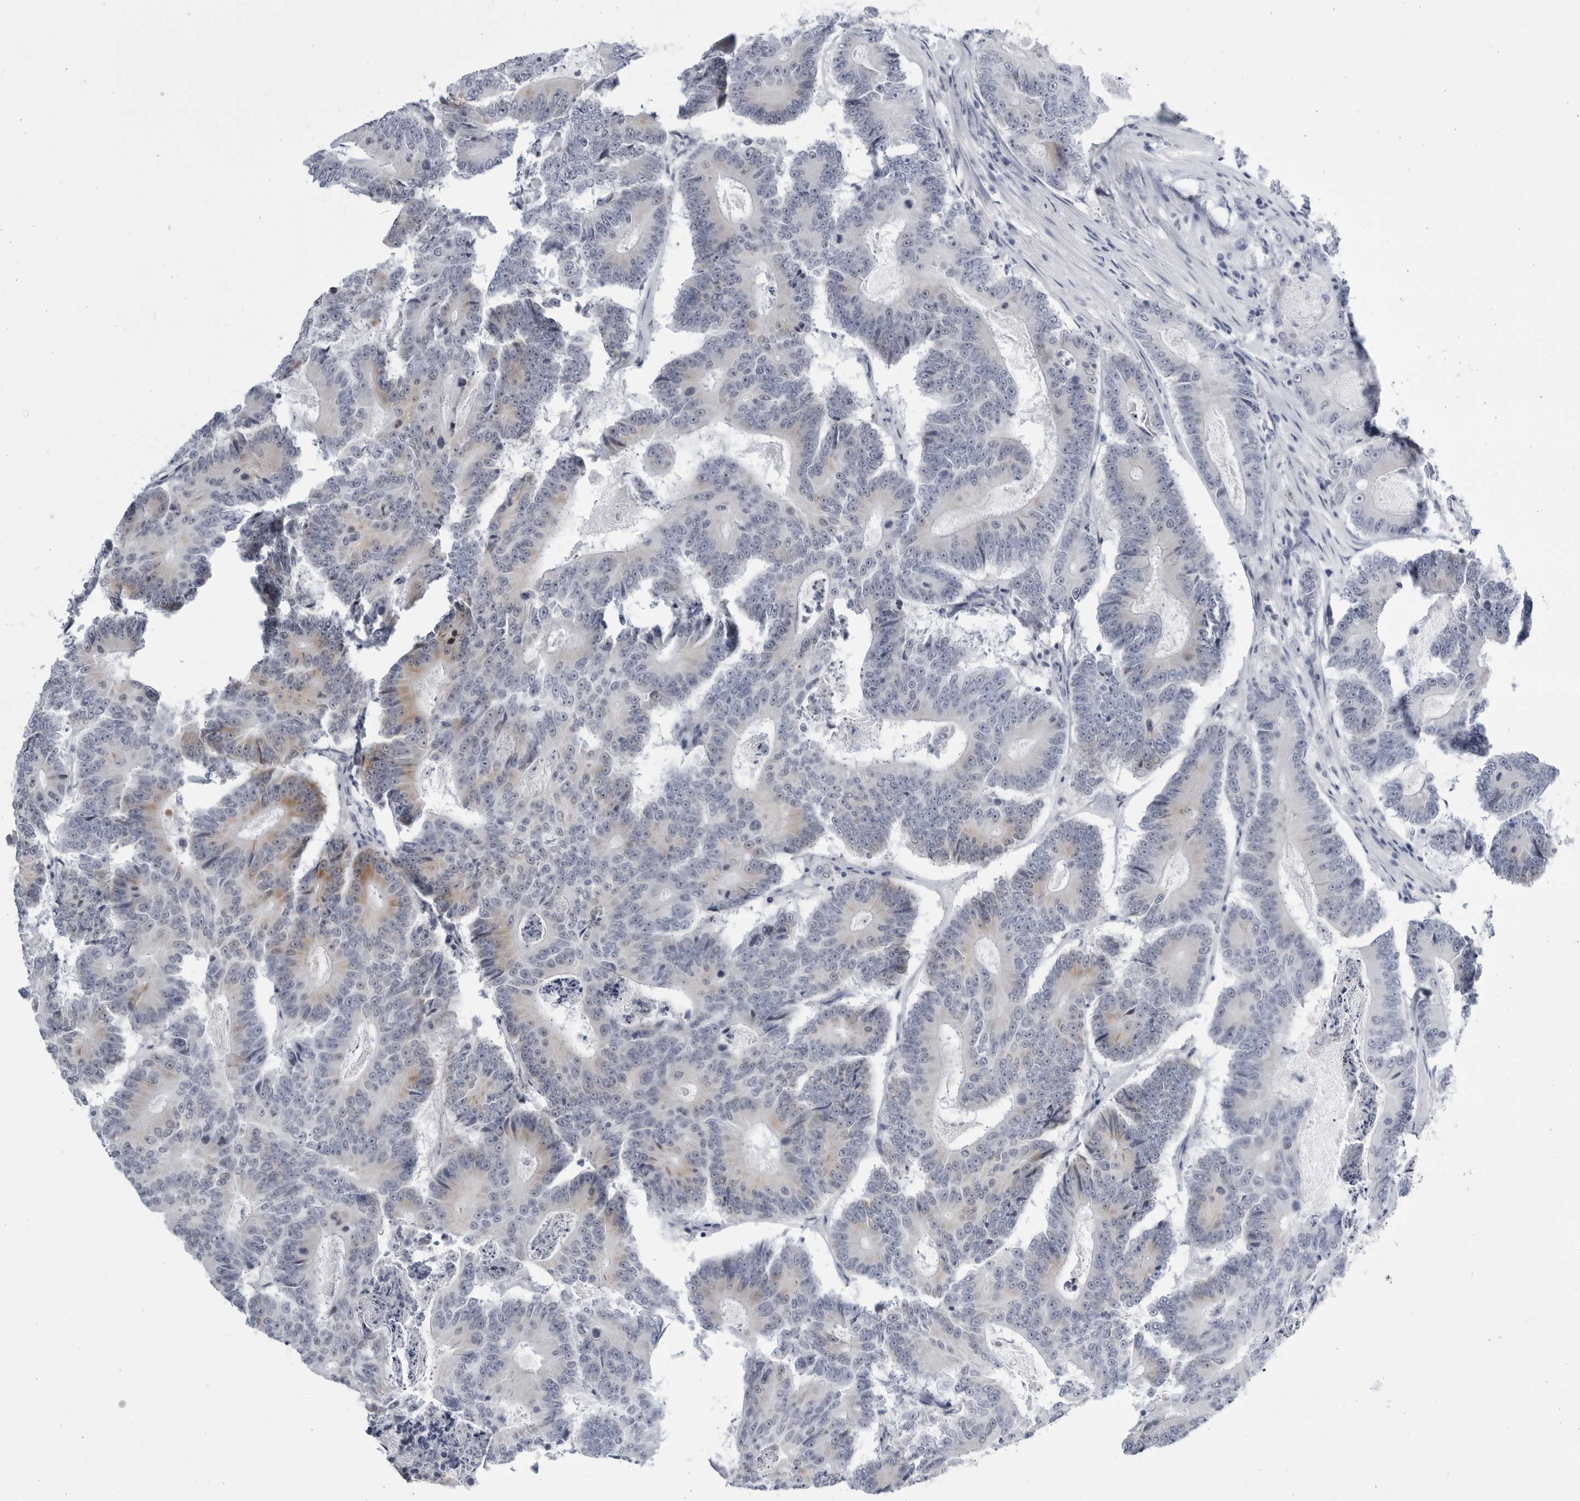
{"staining": {"intensity": "moderate", "quantity": "<25%", "location": "cytoplasmic/membranous"}, "tissue": "colorectal cancer", "cell_type": "Tumor cells", "image_type": "cancer", "snomed": [{"axis": "morphology", "description": "Adenocarcinoma, NOS"}, {"axis": "topography", "description": "Colon"}], "caption": "Colorectal cancer (adenocarcinoma) stained with IHC displays moderate cytoplasmic/membranous staining in about <25% of tumor cells.", "gene": "CCDC181", "patient": {"sex": "male", "age": 83}}